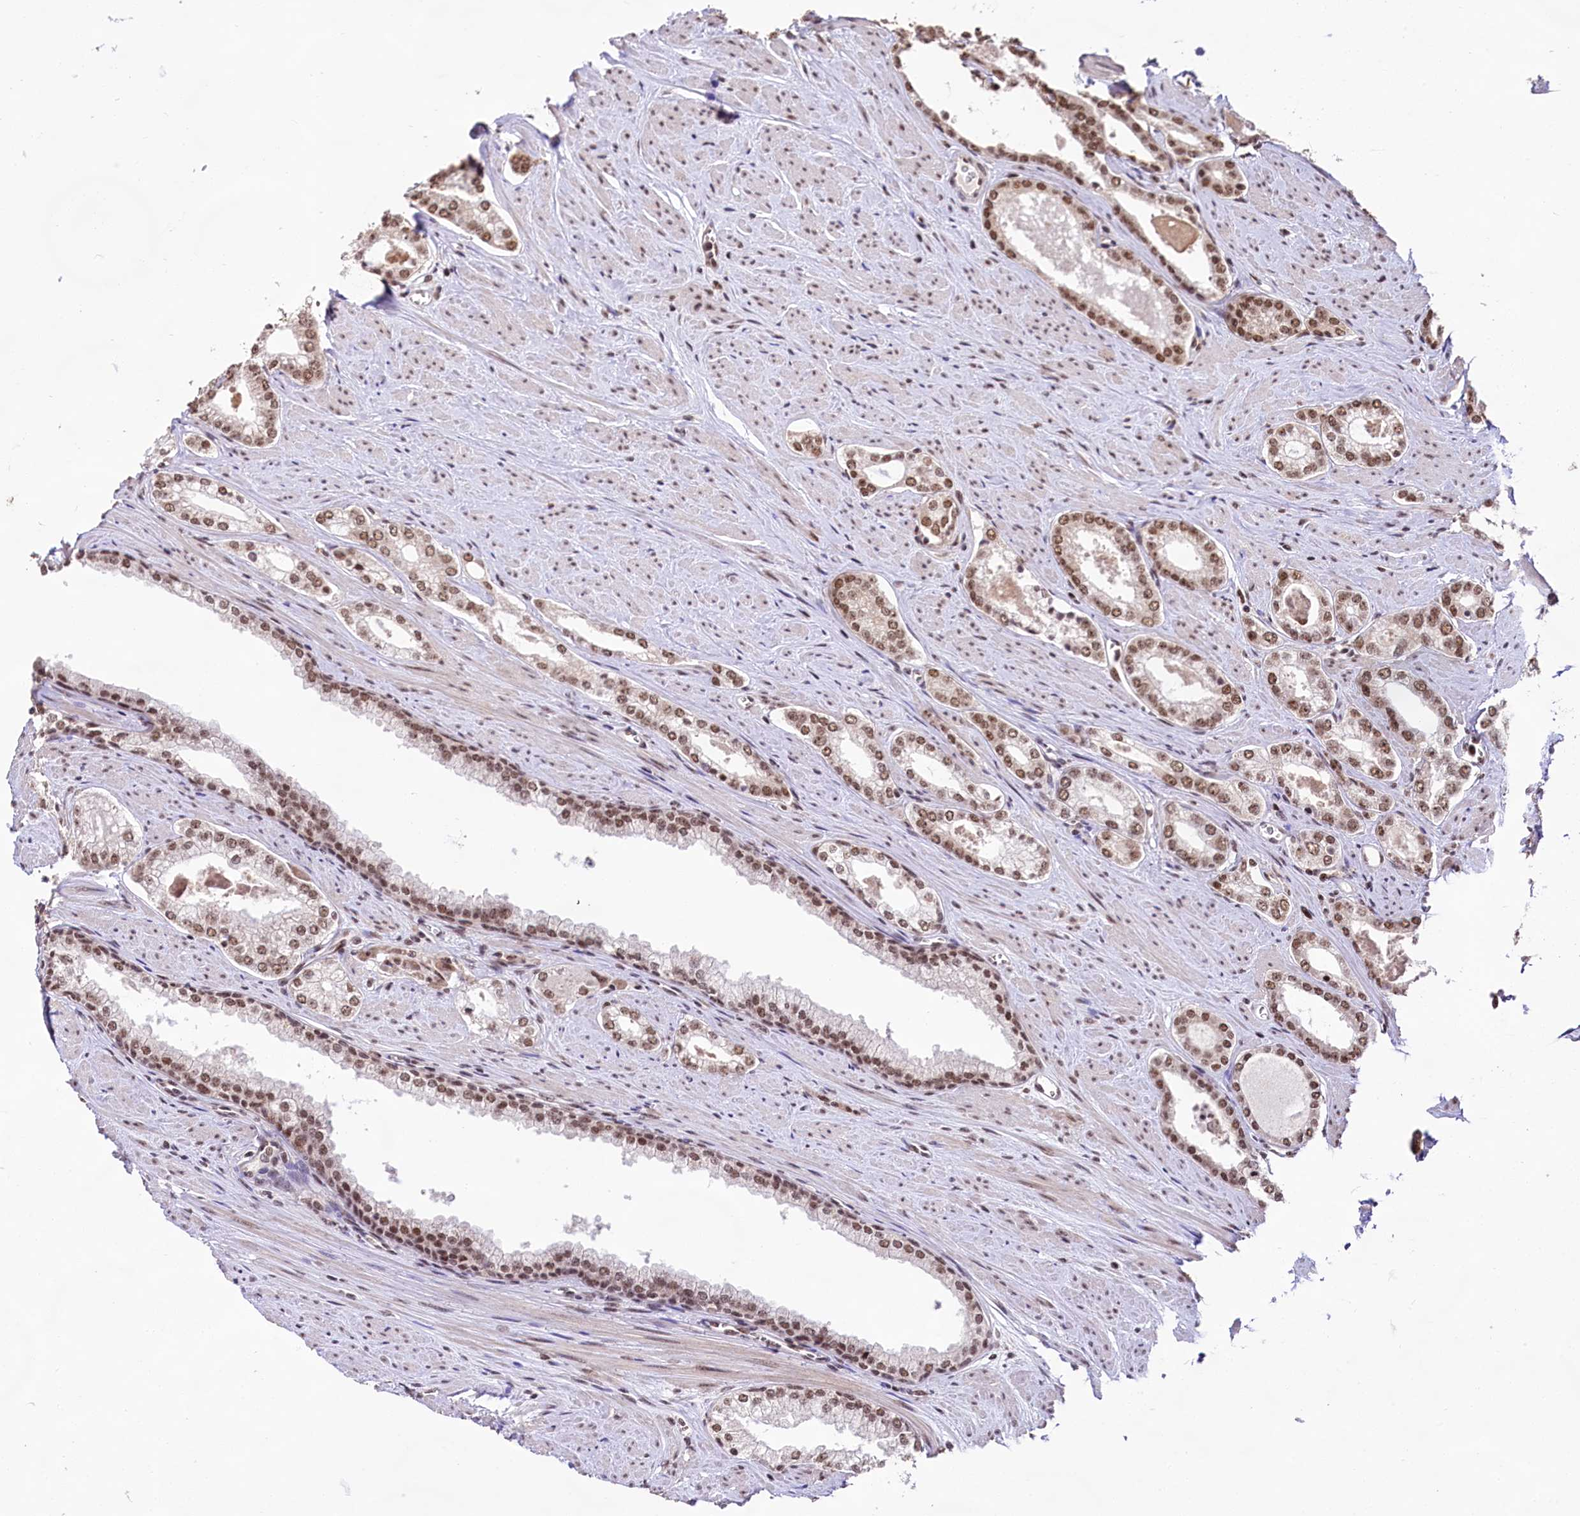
{"staining": {"intensity": "moderate", "quantity": ">75%", "location": "nuclear"}, "tissue": "prostate cancer", "cell_type": "Tumor cells", "image_type": "cancer", "snomed": [{"axis": "morphology", "description": "Adenocarcinoma, Low grade"}, {"axis": "topography", "description": "Prostate and seminal vesicle, NOS"}], "caption": "An image showing moderate nuclear expression in approximately >75% of tumor cells in prostate cancer, as visualized by brown immunohistochemical staining.", "gene": "HIRA", "patient": {"sex": "male", "age": 60}}